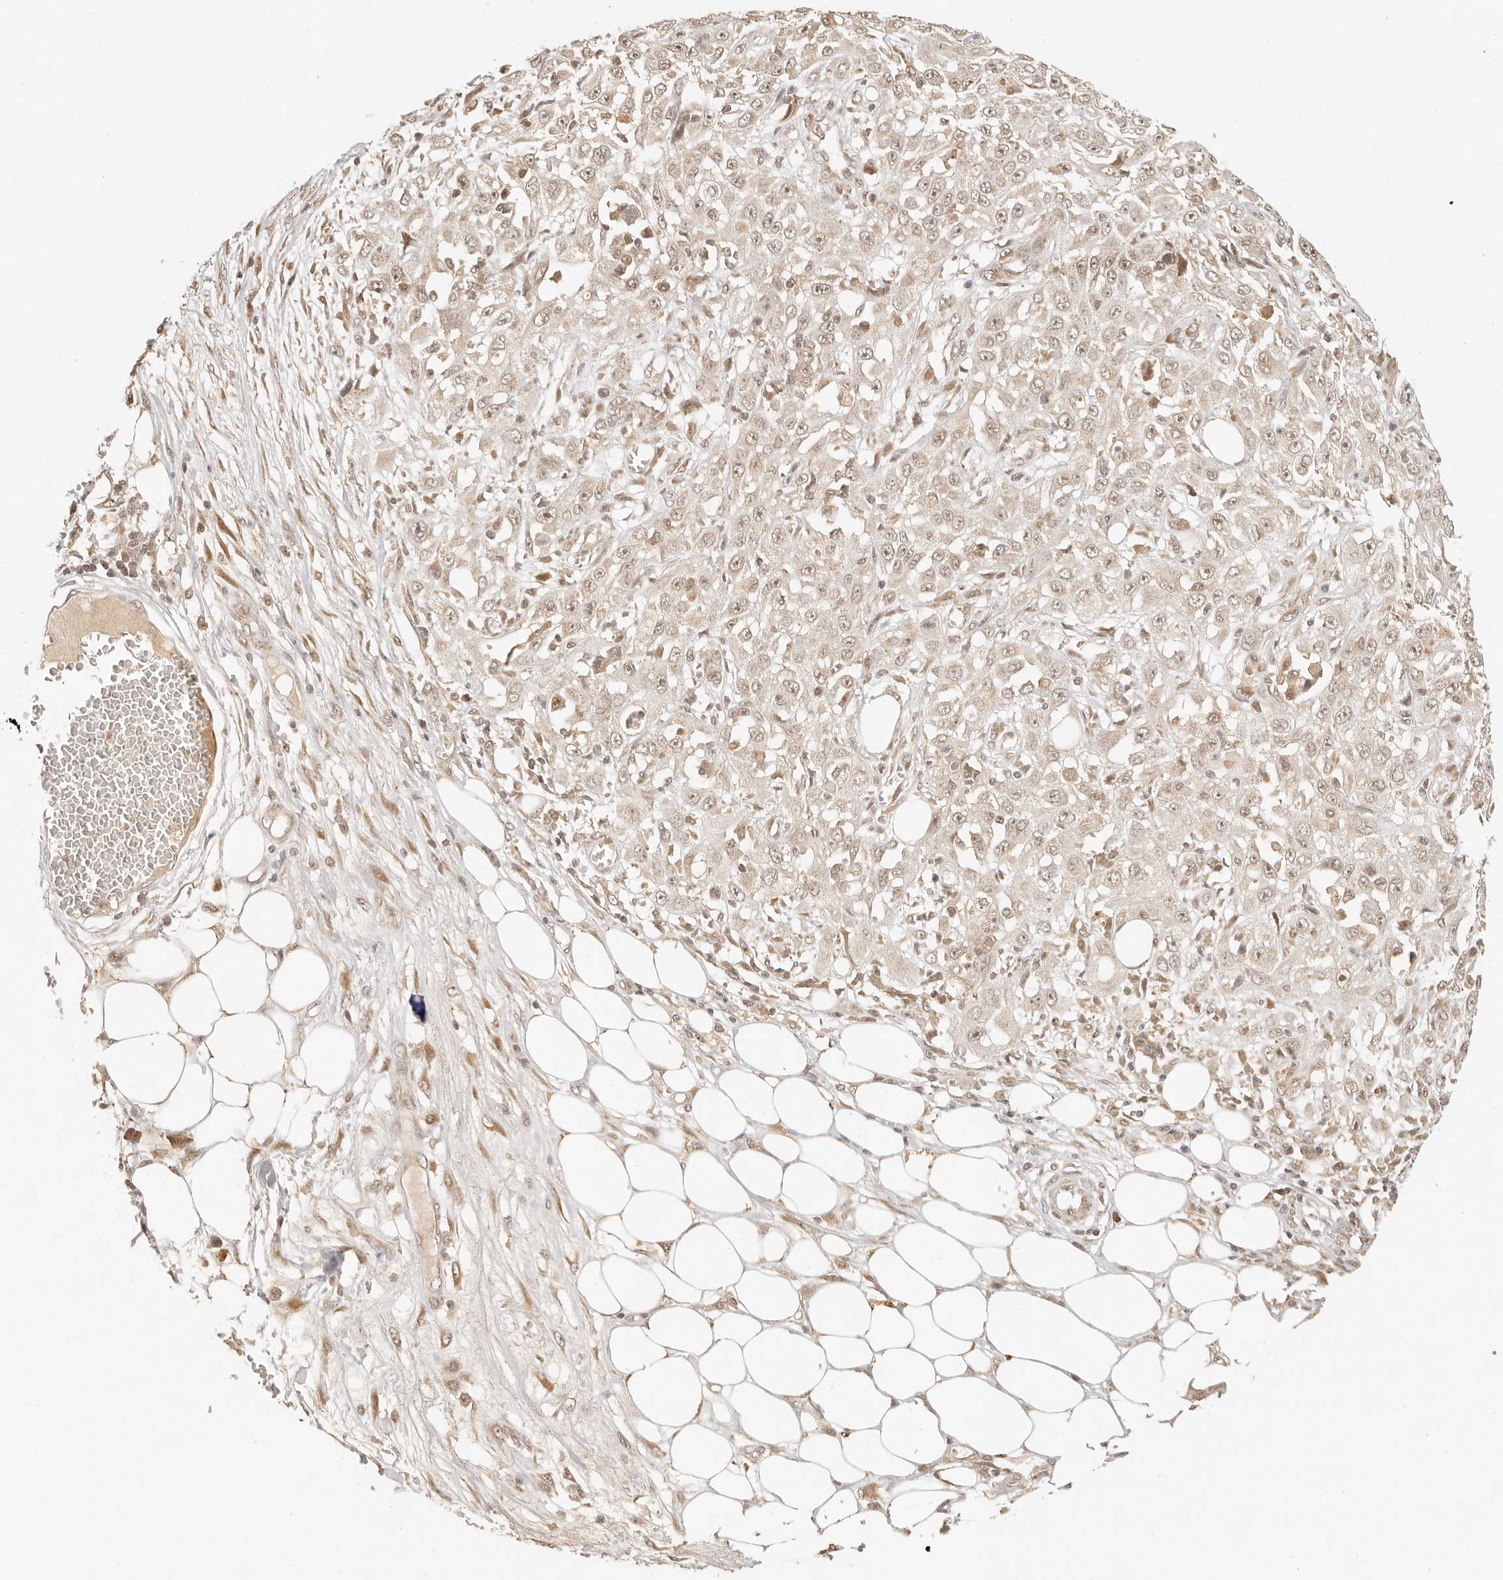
{"staining": {"intensity": "weak", "quantity": ">75%", "location": "nuclear"}, "tissue": "skin cancer", "cell_type": "Tumor cells", "image_type": "cancer", "snomed": [{"axis": "morphology", "description": "Squamous cell carcinoma, NOS"}, {"axis": "morphology", "description": "Squamous cell carcinoma, metastatic, NOS"}, {"axis": "topography", "description": "Skin"}, {"axis": "topography", "description": "Lymph node"}], "caption": "Skin cancer (squamous cell carcinoma) was stained to show a protein in brown. There is low levels of weak nuclear staining in about >75% of tumor cells.", "gene": "INTS11", "patient": {"sex": "male", "age": 75}}